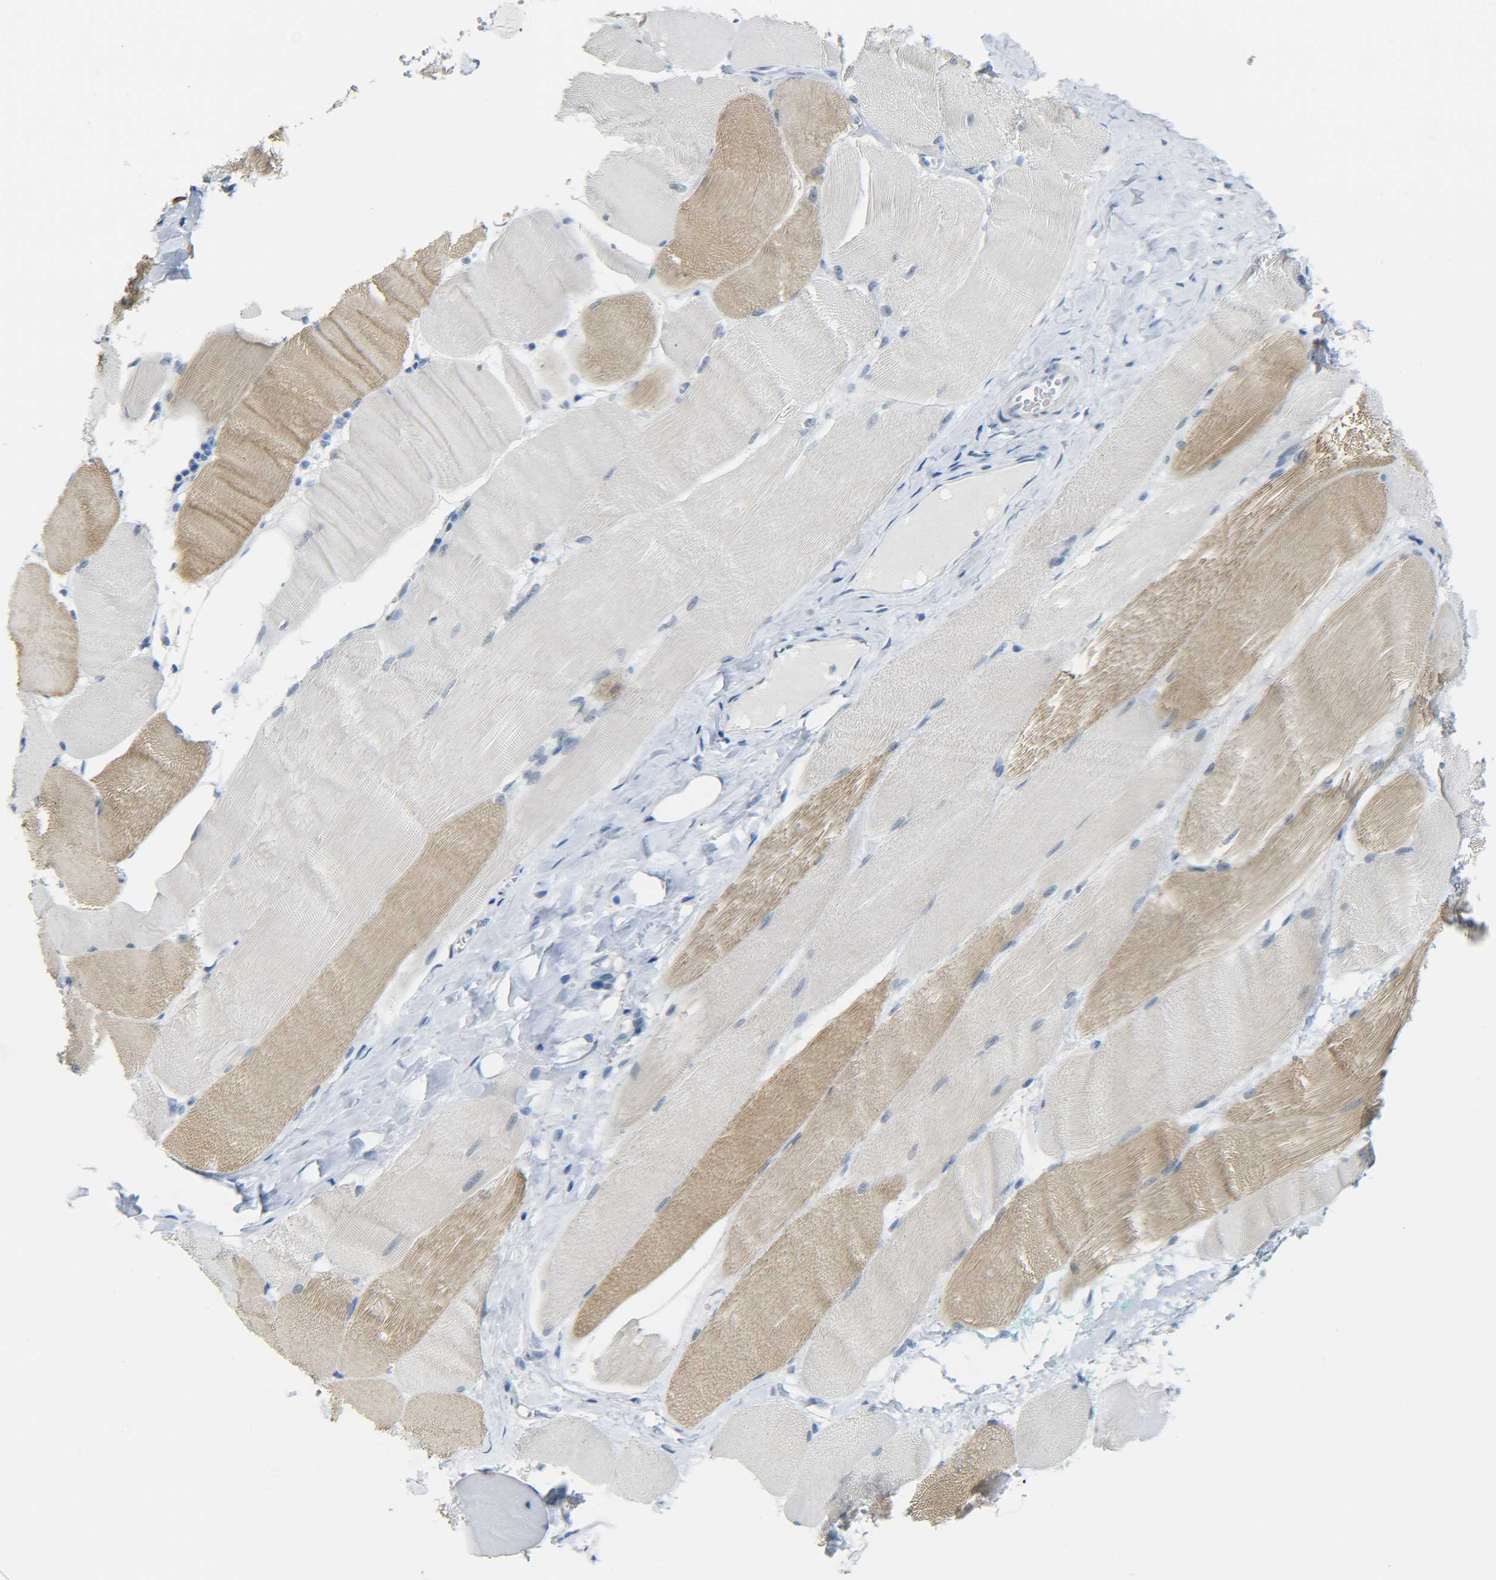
{"staining": {"intensity": "weak", "quantity": "25%-75%", "location": "cytoplasmic/membranous"}, "tissue": "skeletal muscle", "cell_type": "Myocytes", "image_type": "normal", "snomed": [{"axis": "morphology", "description": "Normal tissue, NOS"}, {"axis": "morphology", "description": "Squamous cell carcinoma, NOS"}, {"axis": "topography", "description": "Skeletal muscle"}], "caption": "Benign skeletal muscle exhibits weak cytoplasmic/membranous expression in approximately 25%-75% of myocytes.", "gene": "C15orf48", "patient": {"sex": "male", "age": 51}}